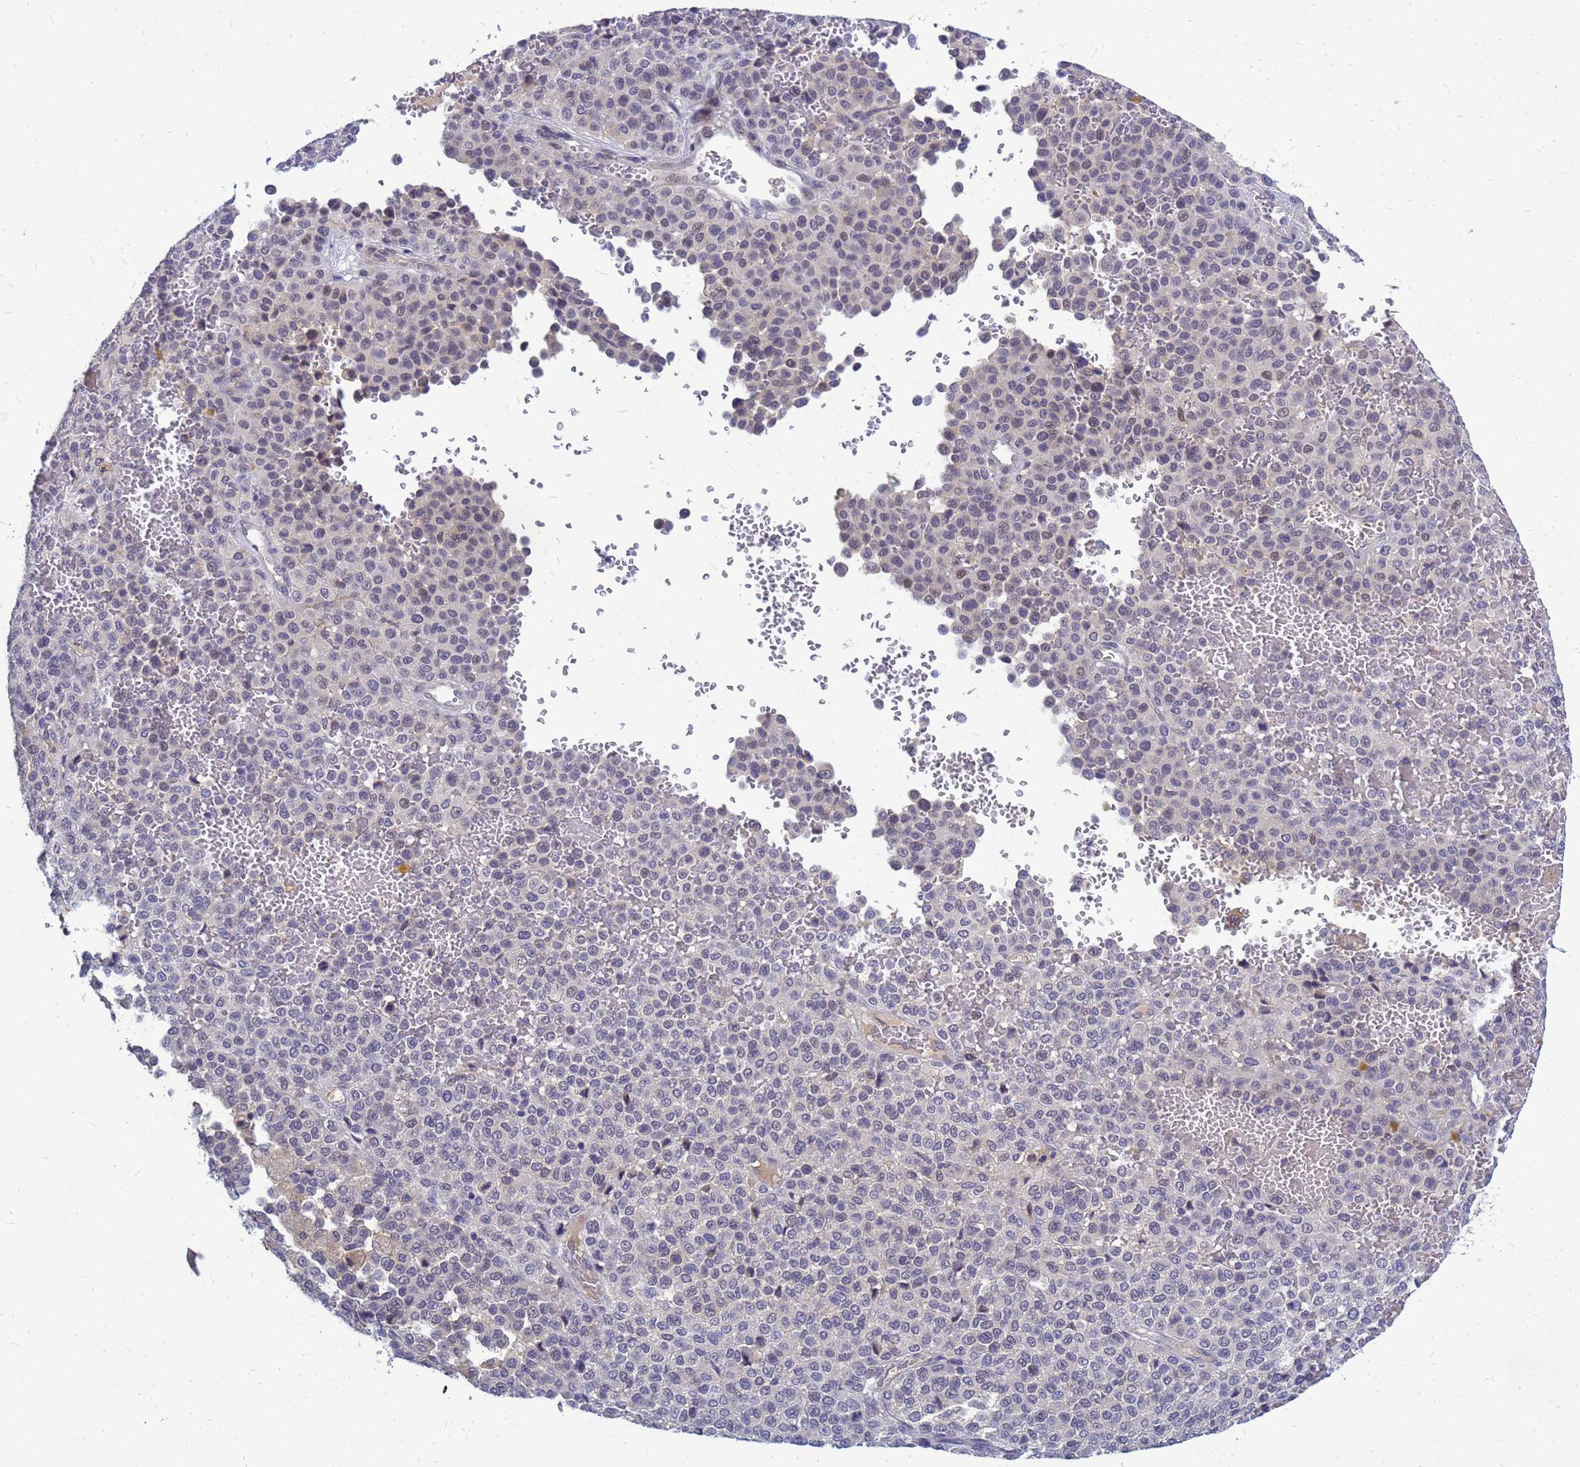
{"staining": {"intensity": "weak", "quantity": "<25%", "location": "nuclear"}, "tissue": "melanoma", "cell_type": "Tumor cells", "image_type": "cancer", "snomed": [{"axis": "morphology", "description": "Malignant melanoma, Metastatic site"}, {"axis": "topography", "description": "Pancreas"}], "caption": "A micrograph of human malignant melanoma (metastatic site) is negative for staining in tumor cells.", "gene": "SRGAP3", "patient": {"sex": "female", "age": 30}}